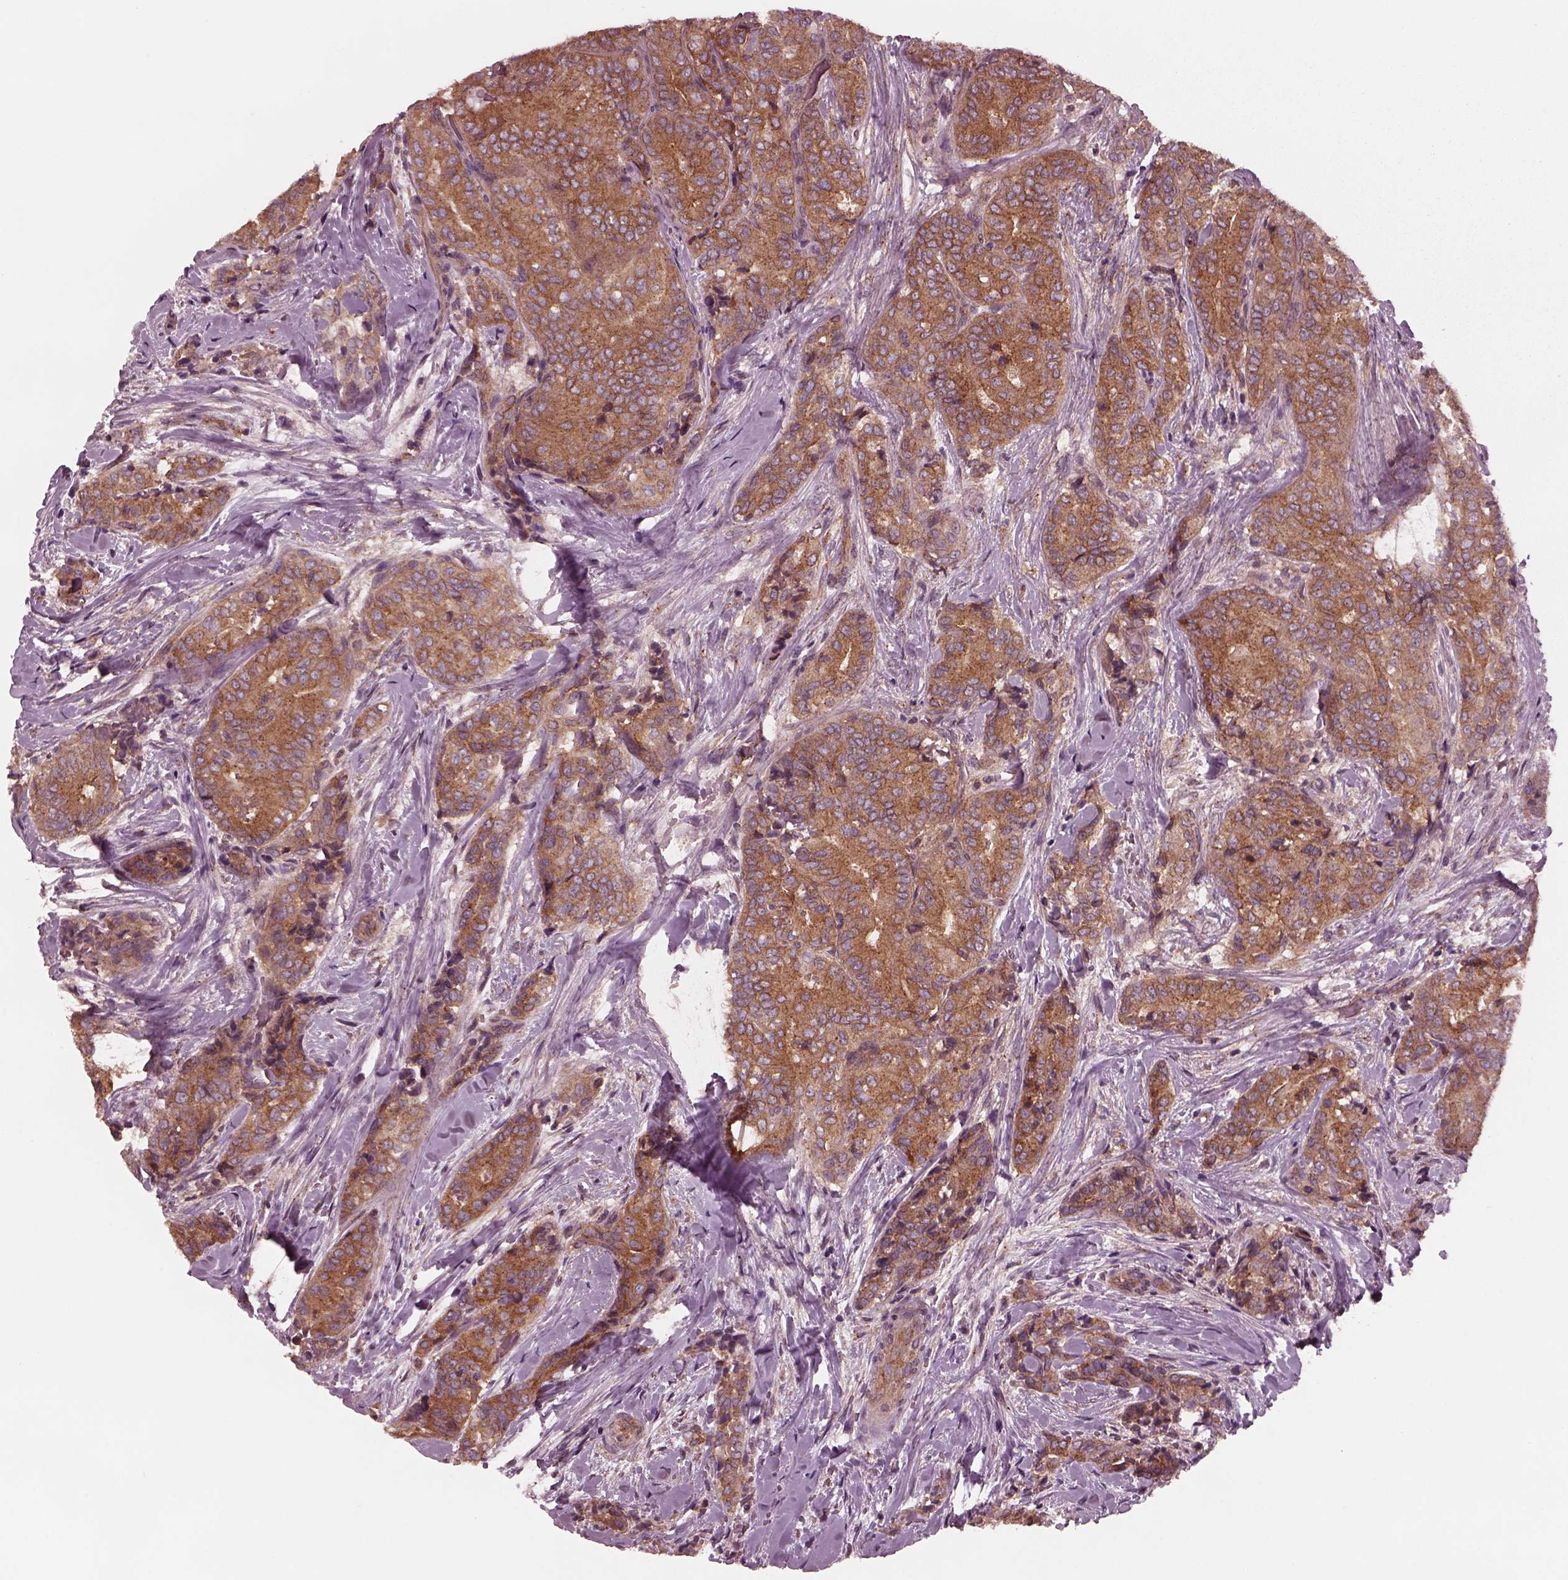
{"staining": {"intensity": "strong", "quantity": ">75%", "location": "cytoplasmic/membranous"}, "tissue": "thyroid cancer", "cell_type": "Tumor cells", "image_type": "cancer", "snomed": [{"axis": "morphology", "description": "Papillary adenocarcinoma, NOS"}, {"axis": "topography", "description": "Thyroid gland"}], "caption": "Protein analysis of thyroid papillary adenocarcinoma tissue reveals strong cytoplasmic/membranous expression in approximately >75% of tumor cells. The protein is stained brown, and the nuclei are stained in blue (DAB (3,3'-diaminobenzidine) IHC with brightfield microscopy, high magnification).", "gene": "TUBG1", "patient": {"sex": "male", "age": 61}}